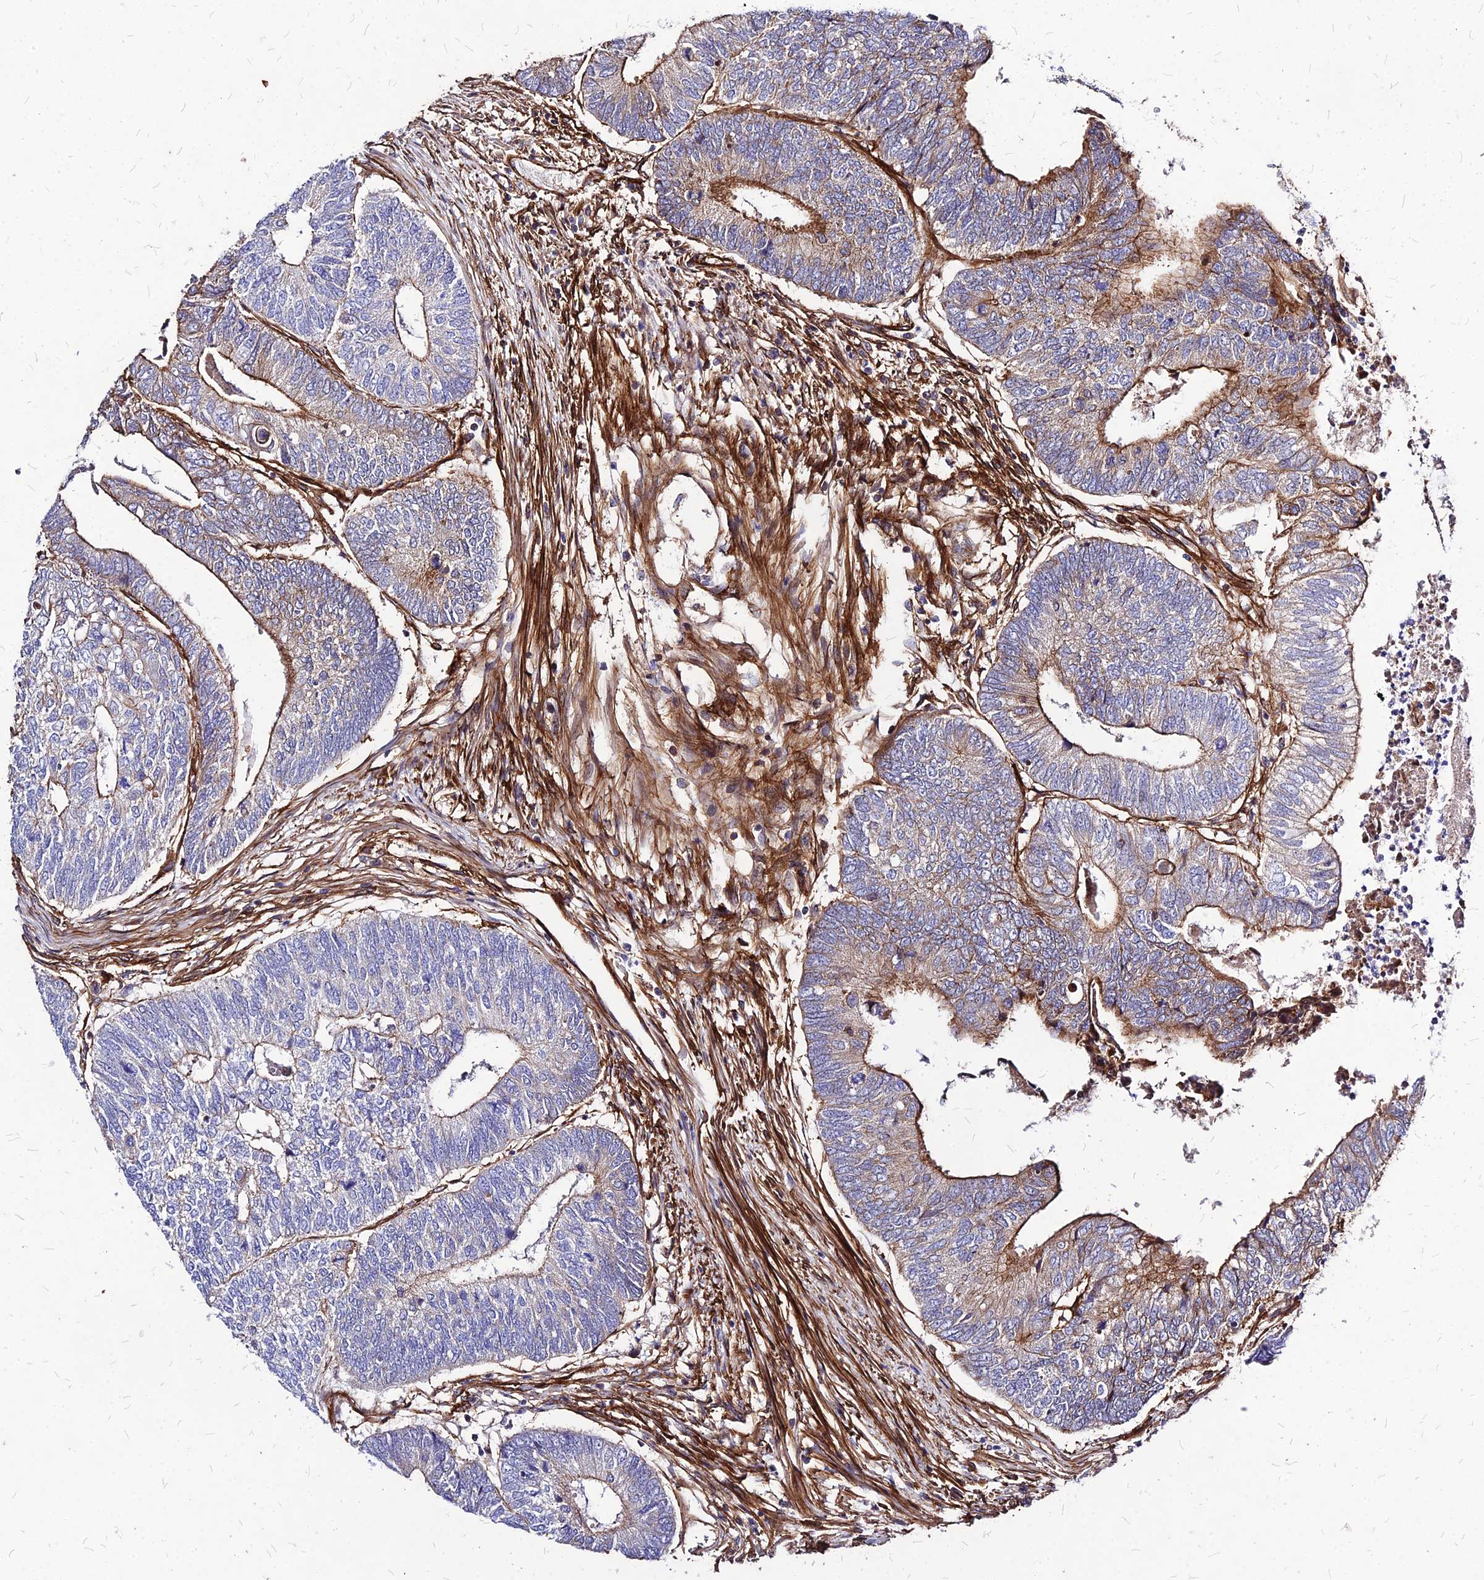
{"staining": {"intensity": "moderate", "quantity": "25%-75%", "location": "cytoplasmic/membranous"}, "tissue": "colorectal cancer", "cell_type": "Tumor cells", "image_type": "cancer", "snomed": [{"axis": "morphology", "description": "Adenocarcinoma, NOS"}, {"axis": "topography", "description": "Colon"}], "caption": "An immunohistochemistry image of neoplastic tissue is shown. Protein staining in brown highlights moderate cytoplasmic/membranous positivity in colorectal cancer within tumor cells.", "gene": "EFCC1", "patient": {"sex": "female", "age": 67}}